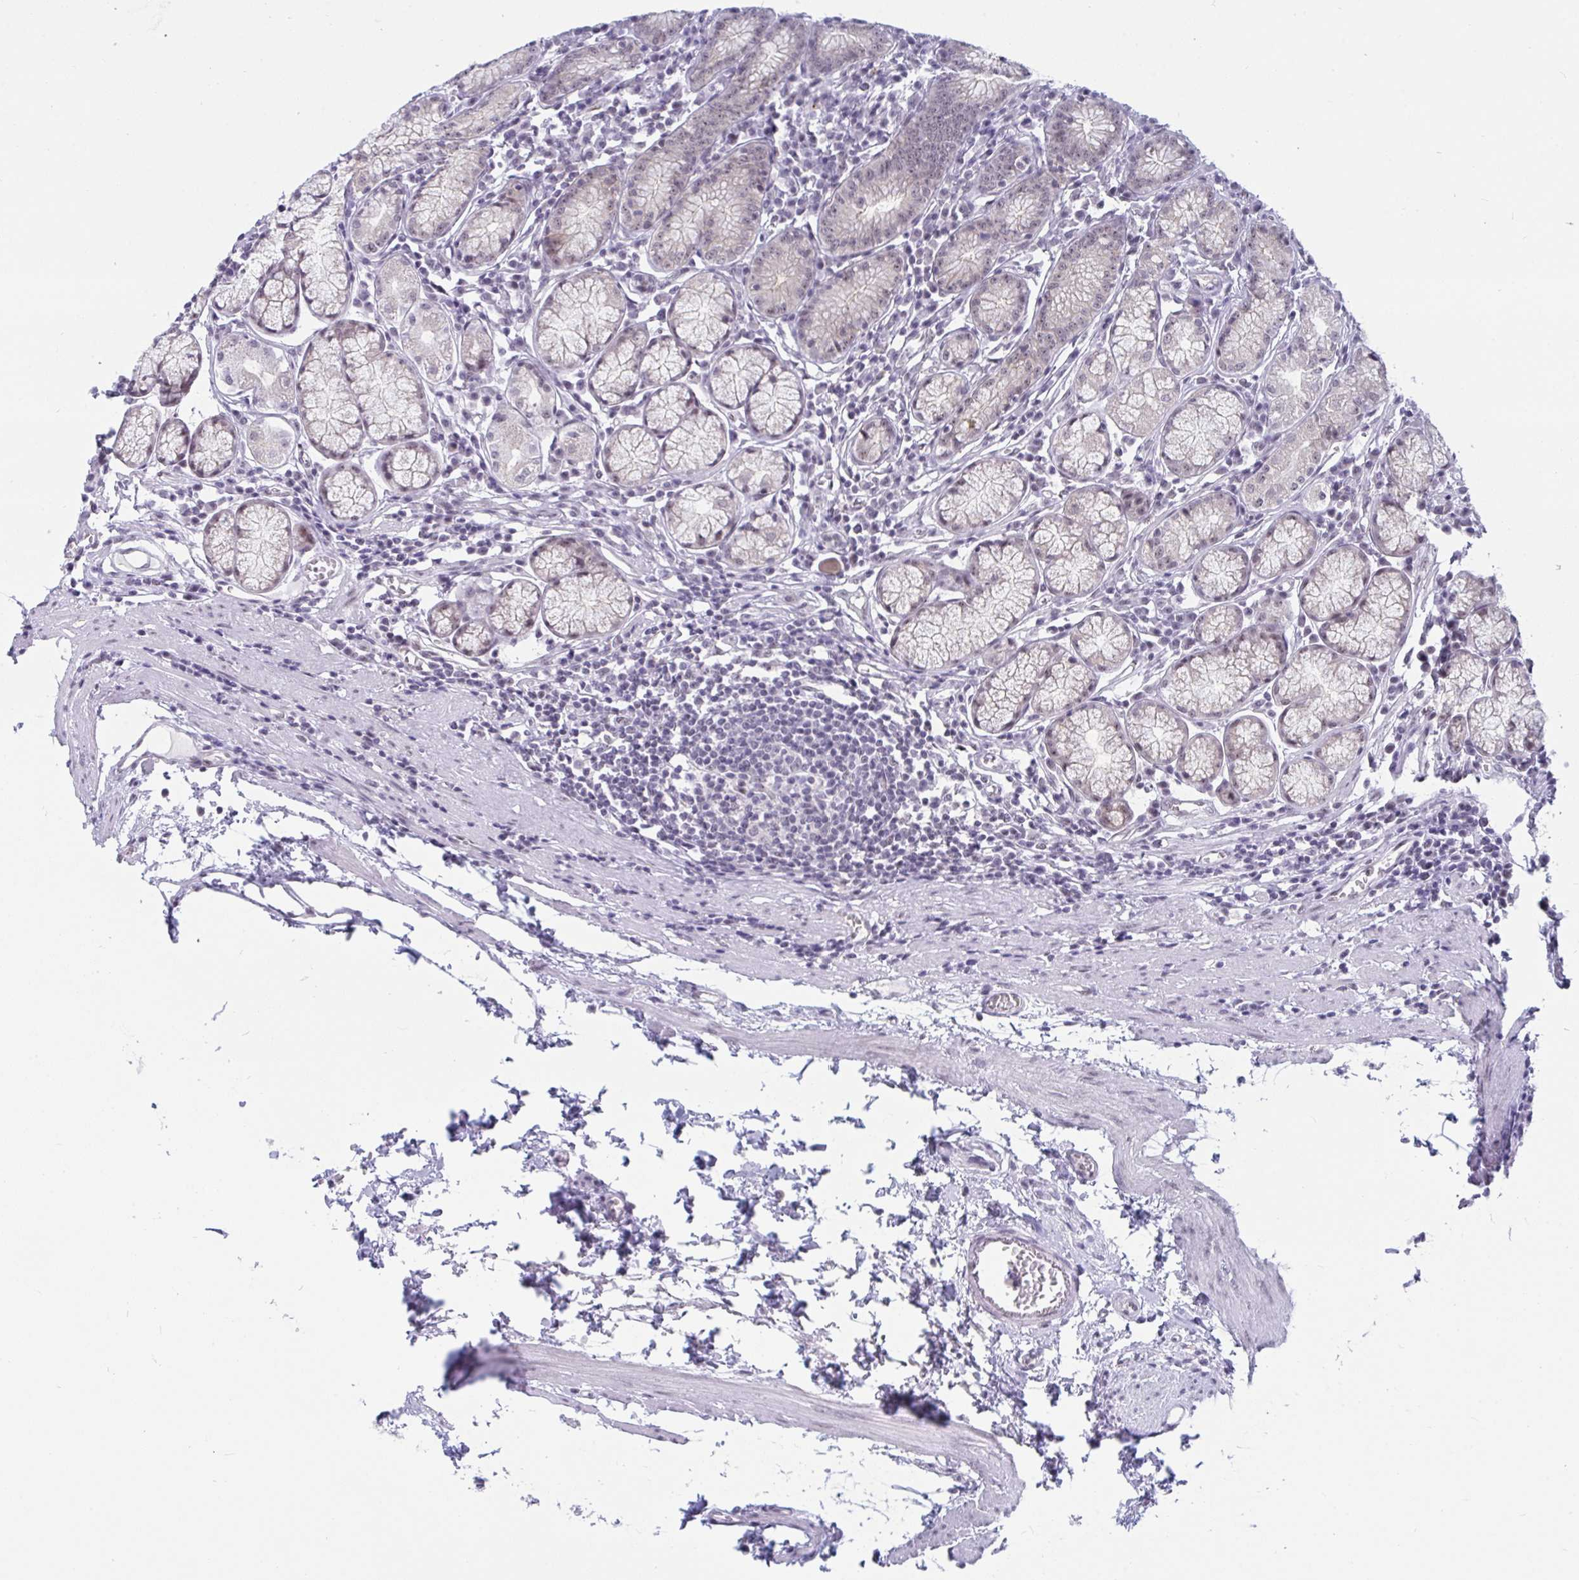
{"staining": {"intensity": "weak", "quantity": "25%-75%", "location": "cytoplasmic/membranous,nuclear"}, "tissue": "stomach", "cell_type": "Glandular cells", "image_type": "normal", "snomed": [{"axis": "morphology", "description": "Normal tissue, NOS"}, {"axis": "topography", "description": "Stomach"}], "caption": "Stomach stained with DAB immunohistochemistry (IHC) shows low levels of weak cytoplasmic/membranous,nuclear staining in approximately 25%-75% of glandular cells.", "gene": "PRR14", "patient": {"sex": "male", "age": 55}}